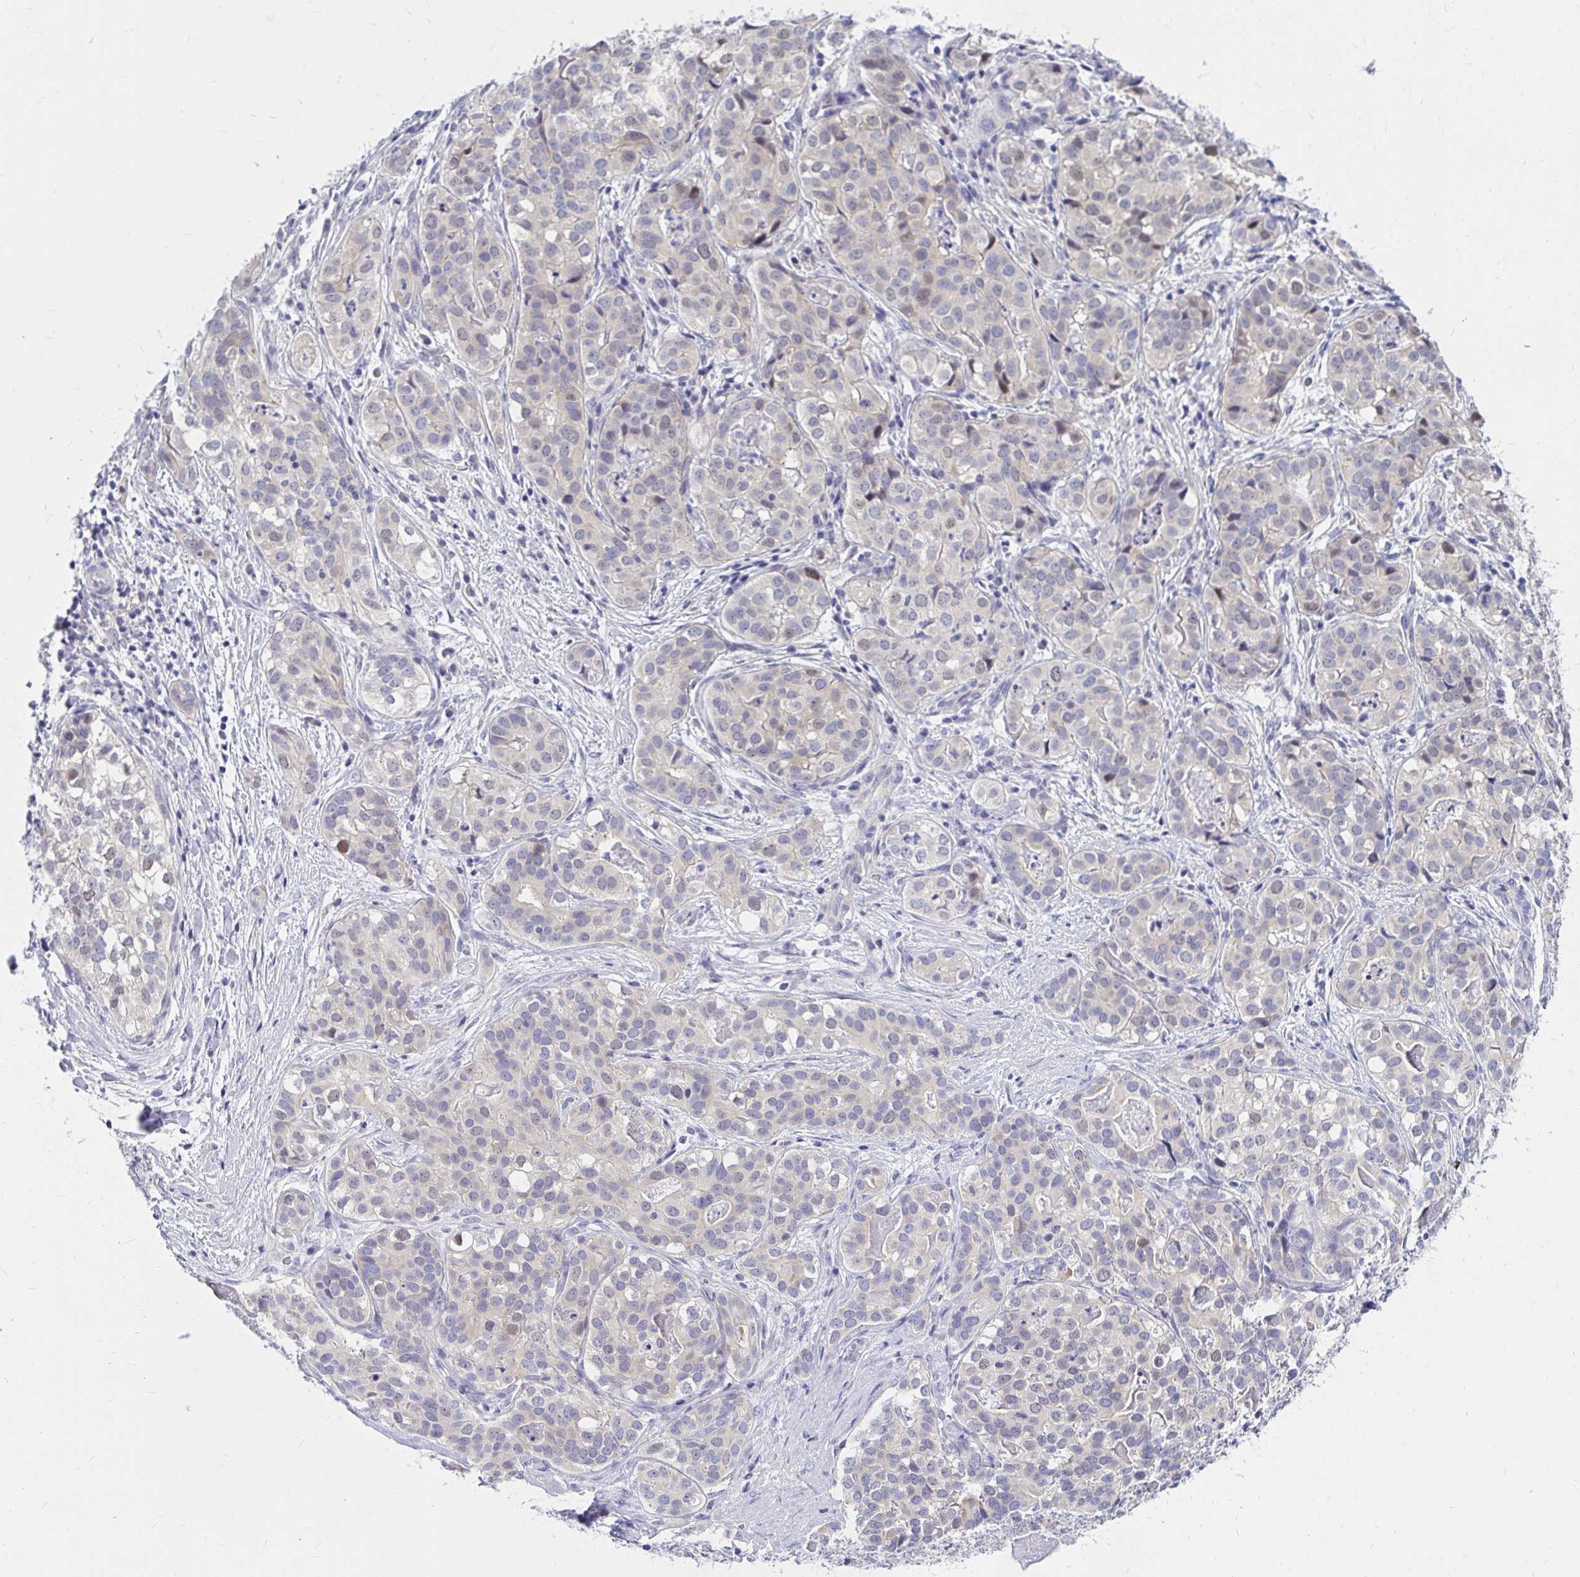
{"staining": {"intensity": "negative", "quantity": "none", "location": "none"}, "tissue": "liver cancer", "cell_type": "Tumor cells", "image_type": "cancer", "snomed": [{"axis": "morphology", "description": "Cholangiocarcinoma"}, {"axis": "topography", "description": "Liver"}], "caption": "Micrograph shows no protein staining in tumor cells of cholangiocarcinoma (liver) tissue.", "gene": "C19orf81", "patient": {"sex": "male", "age": 56}}